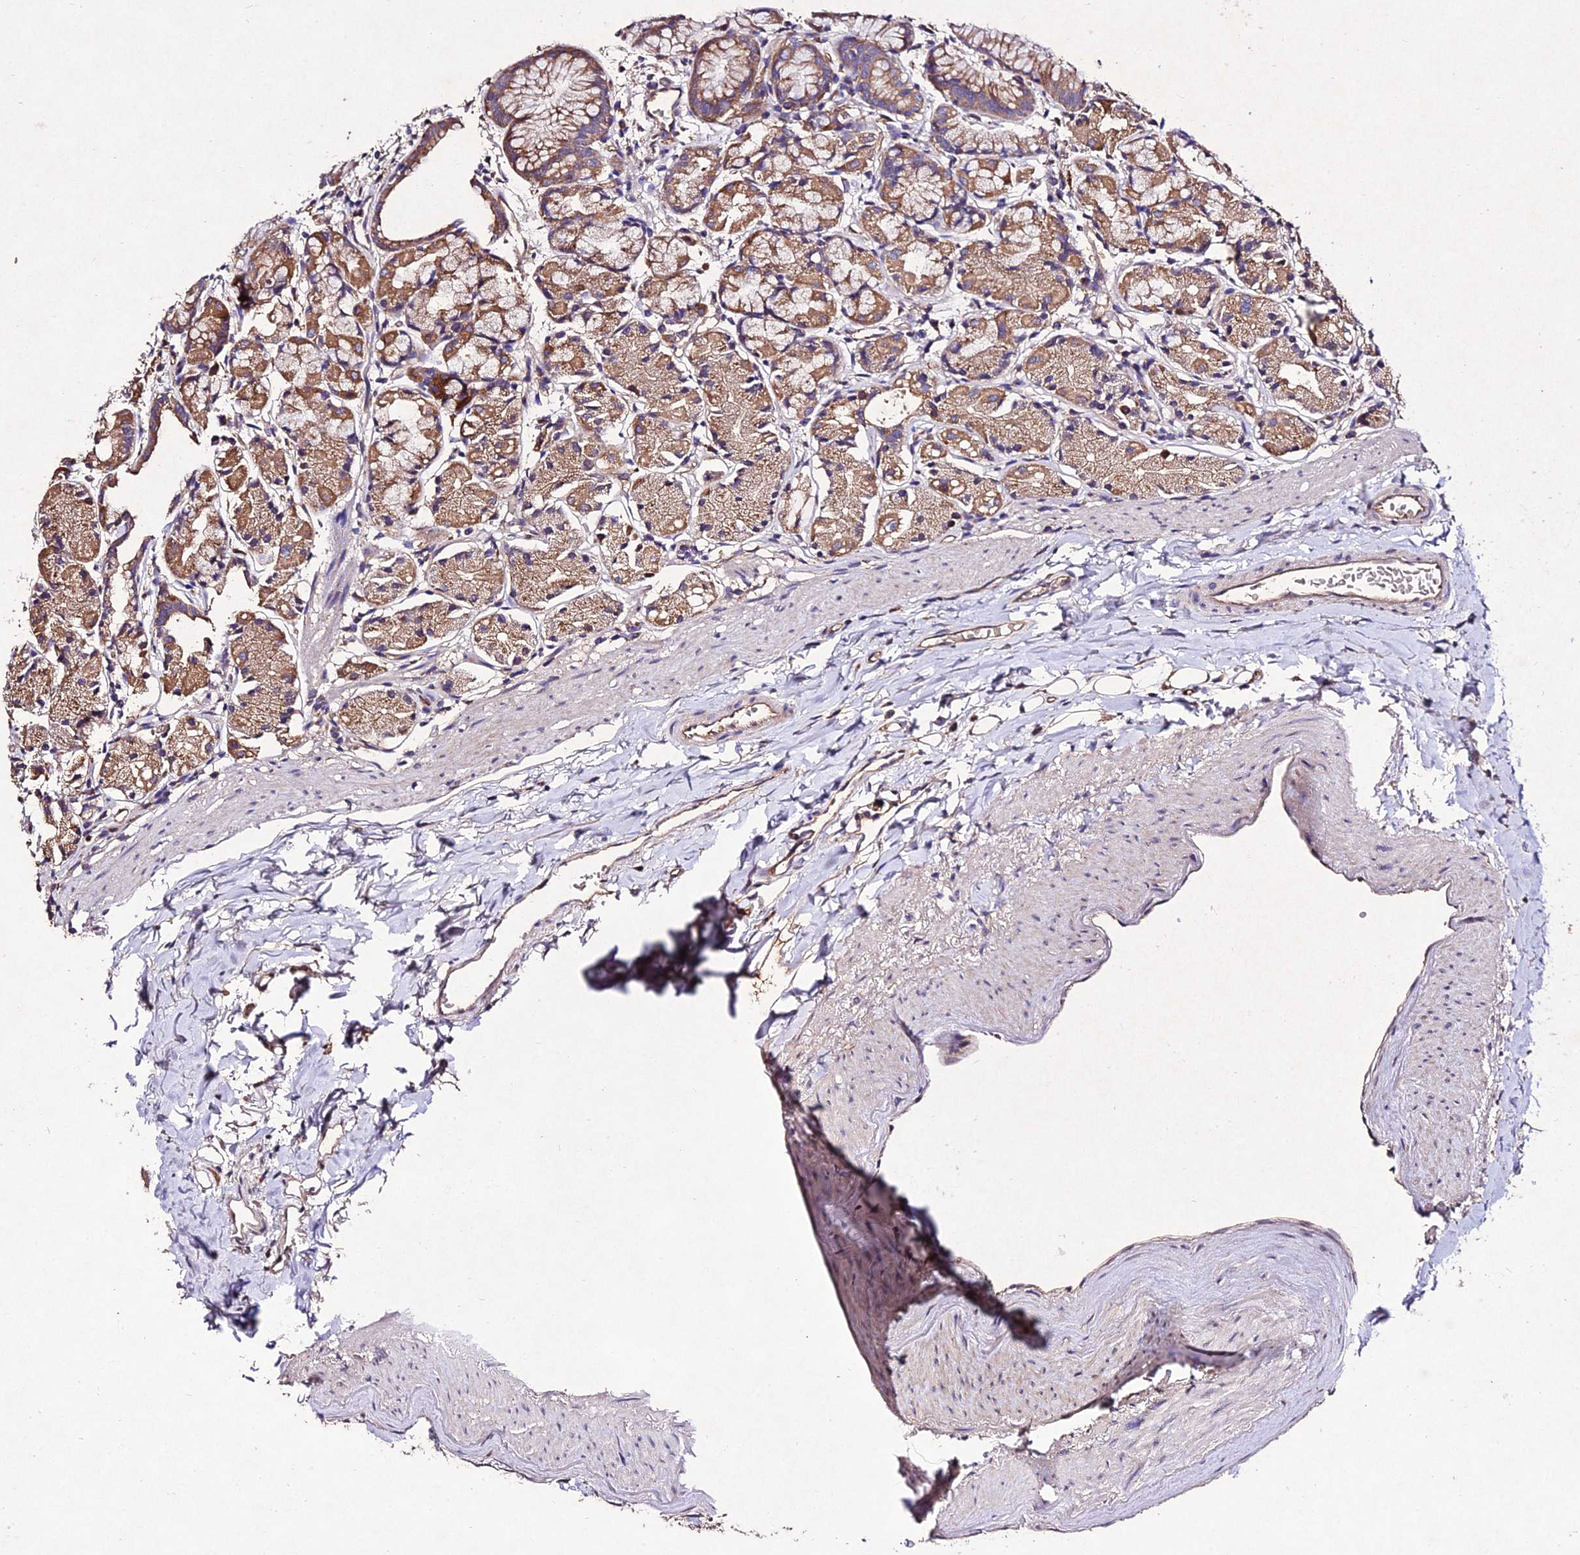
{"staining": {"intensity": "moderate", "quantity": ">75%", "location": "cytoplasmic/membranous"}, "tissue": "stomach", "cell_type": "Glandular cells", "image_type": "normal", "snomed": [{"axis": "morphology", "description": "Normal tissue, NOS"}, {"axis": "topography", "description": "Stomach, upper"}], "caption": "An immunohistochemistry (IHC) micrograph of benign tissue is shown. Protein staining in brown highlights moderate cytoplasmic/membranous positivity in stomach within glandular cells.", "gene": "AP3M1", "patient": {"sex": "male", "age": 47}}